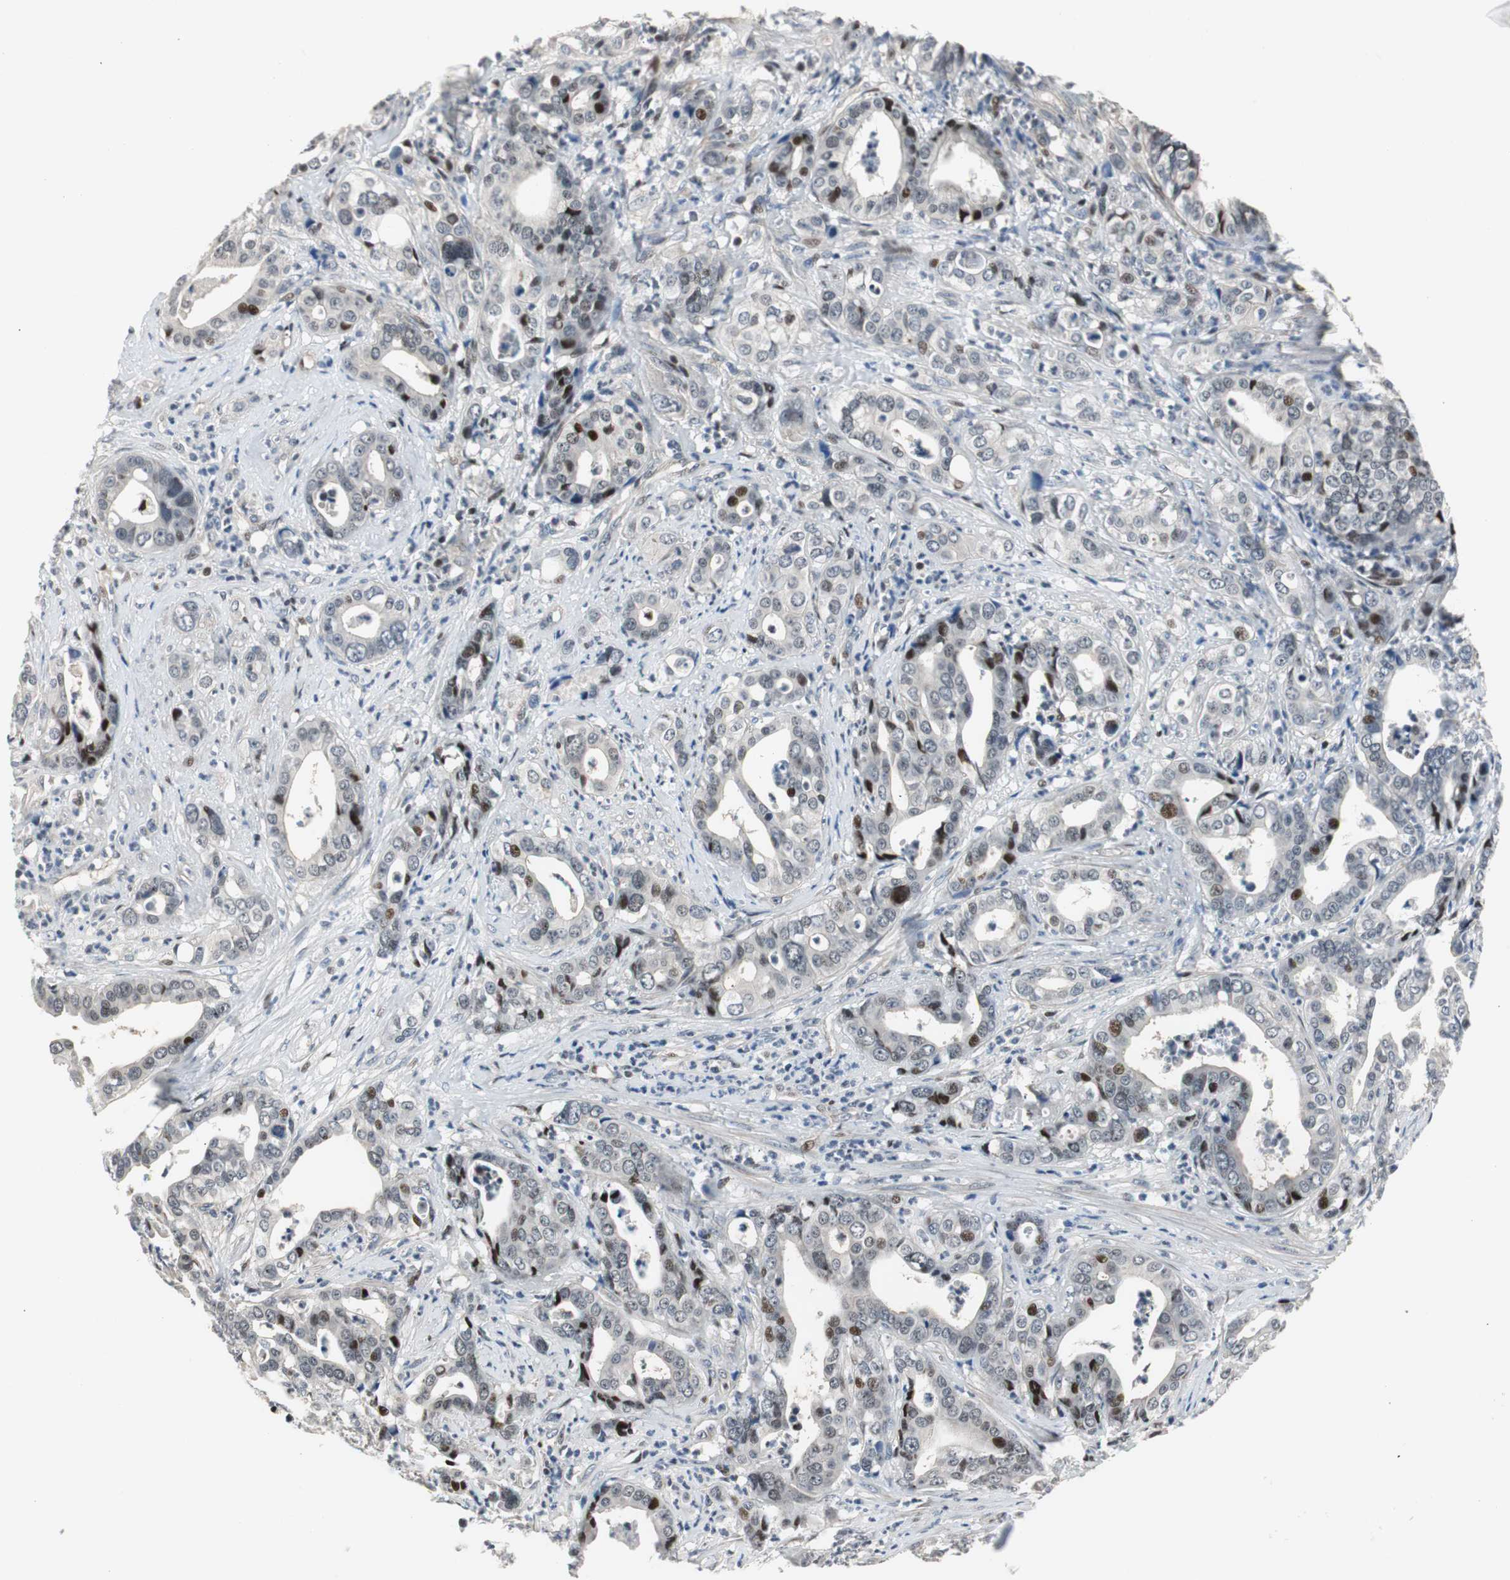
{"staining": {"intensity": "moderate", "quantity": "<25%", "location": "nuclear"}, "tissue": "liver cancer", "cell_type": "Tumor cells", "image_type": "cancer", "snomed": [{"axis": "morphology", "description": "Cholangiocarcinoma"}, {"axis": "topography", "description": "Liver"}], "caption": "Liver cancer (cholangiocarcinoma) stained with DAB immunohistochemistry (IHC) displays low levels of moderate nuclear expression in about <25% of tumor cells.", "gene": "RAD1", "patient": {"sex": "female", "age": 61}}